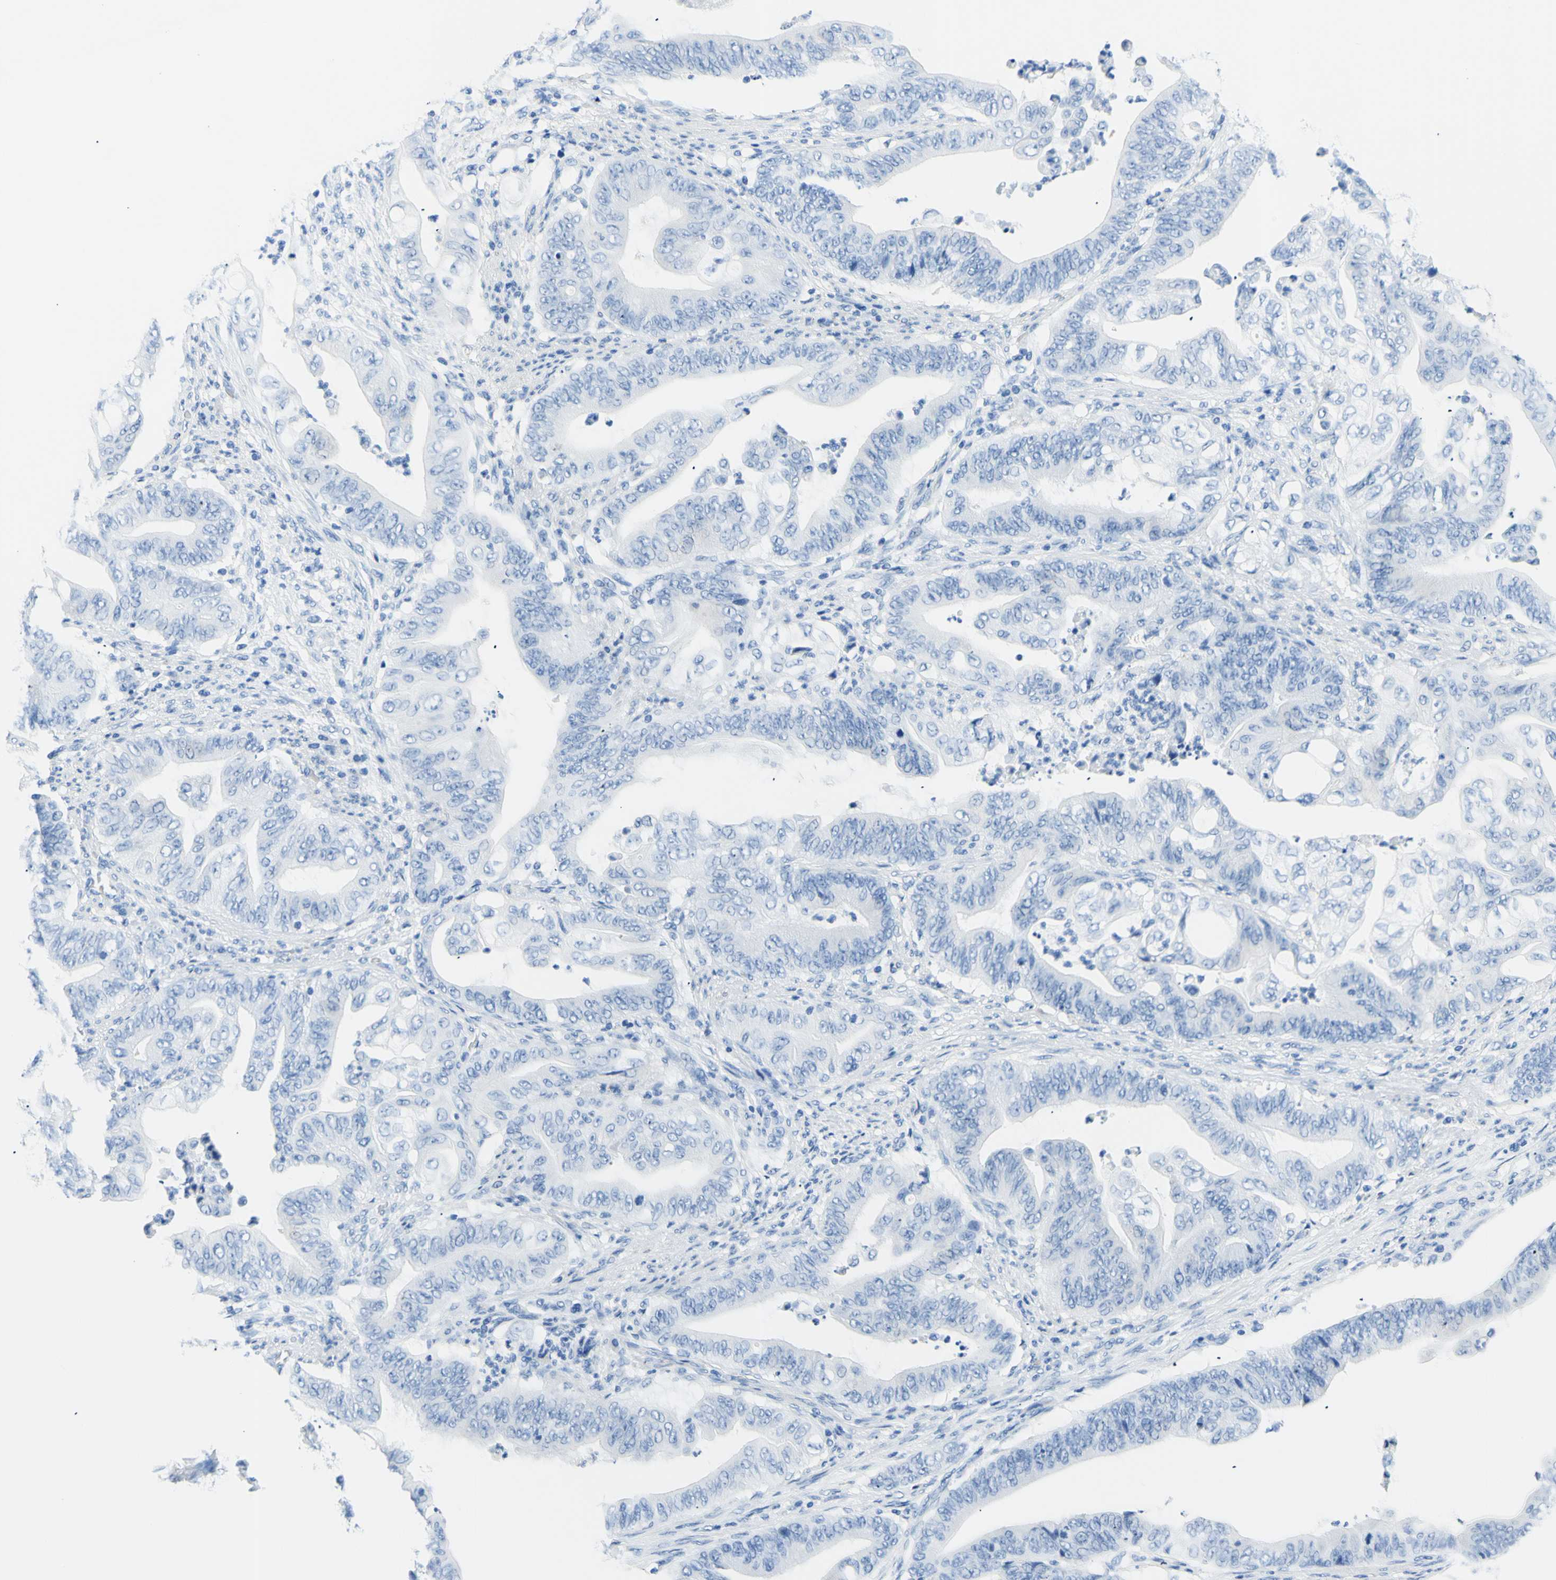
{"staining": {"intensity": "negative", "quantity": "none", "location": "none"}, "tissue": "stomach cancer", "cell_type": "Tumor cells", "image_type": "cancer", "snomed": [{"axis": "morphology", "description": "Adenocarcinoma, NOS"}, {"axis": "topography", "description": "Stomach"}], "caption": "There is no significant staining in tumor cells of stomach cancer (adenocarcinoma). The staining is performed using DAB (3,3'-diaminobenzidine) brown chromogen with nuclei counter-stained in using hematoxylin.", "gene": "MYH2", "patient": {"sex": "female", "age": 73}}